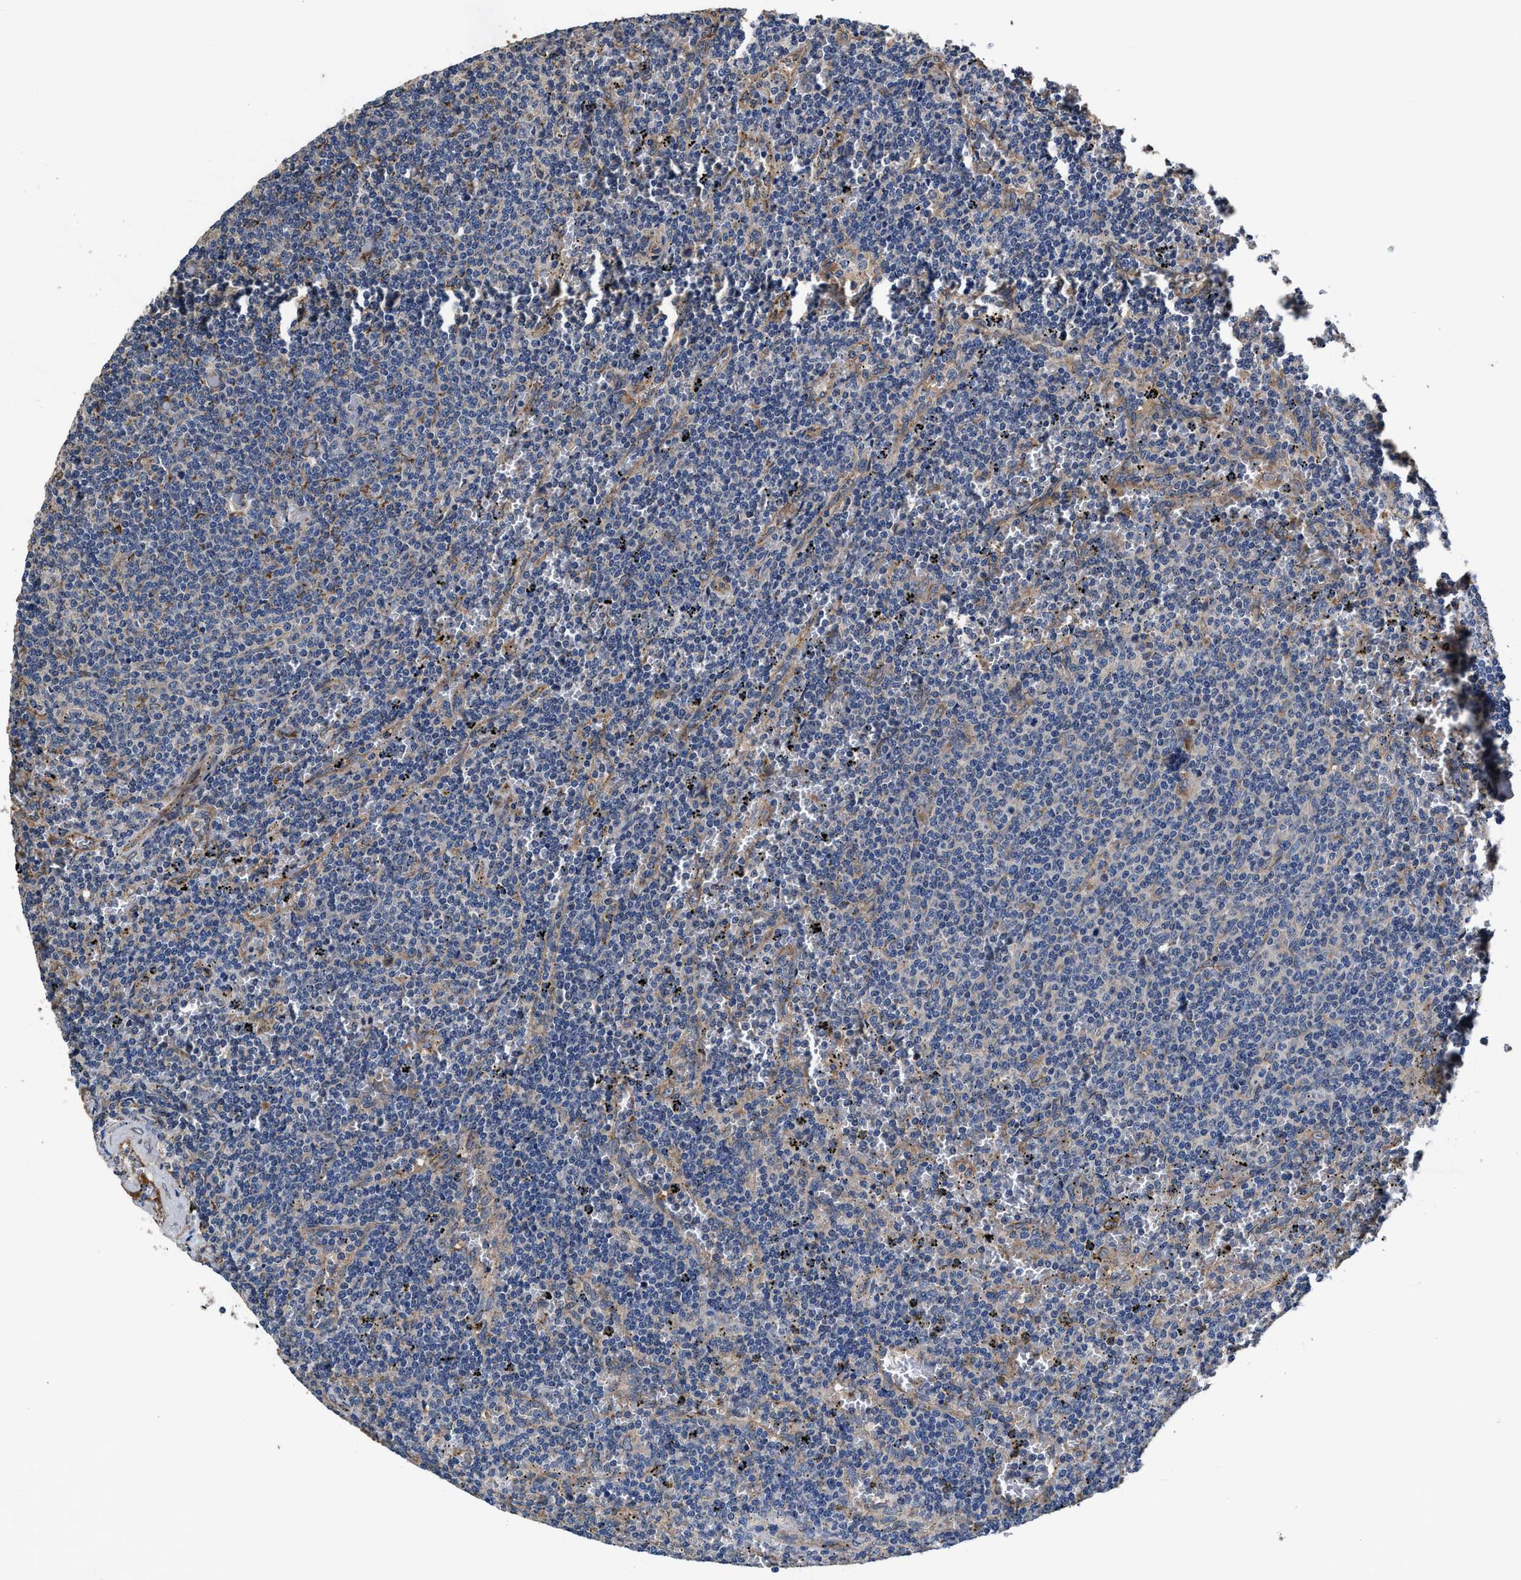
{"staining": {"intensity": "negative", "quantity": "none", "location": "none"}, "tissue": "lymphoma", "cell_type": "Tumor cells", "image_type": "cancer", "snomed": [{"axis": "morphology", "description": "Malignant lymphoma, non-Hodgkin's type, Low grade"}, {"axis": "topography", "description": "Spleen"}], "caption": "This is an immunohistochemistry (IHC) image of human lymphoma. There is no positivity in tumor cells.", "gene": "IDNK", "patient": {"sex": "female", "age": 50}}